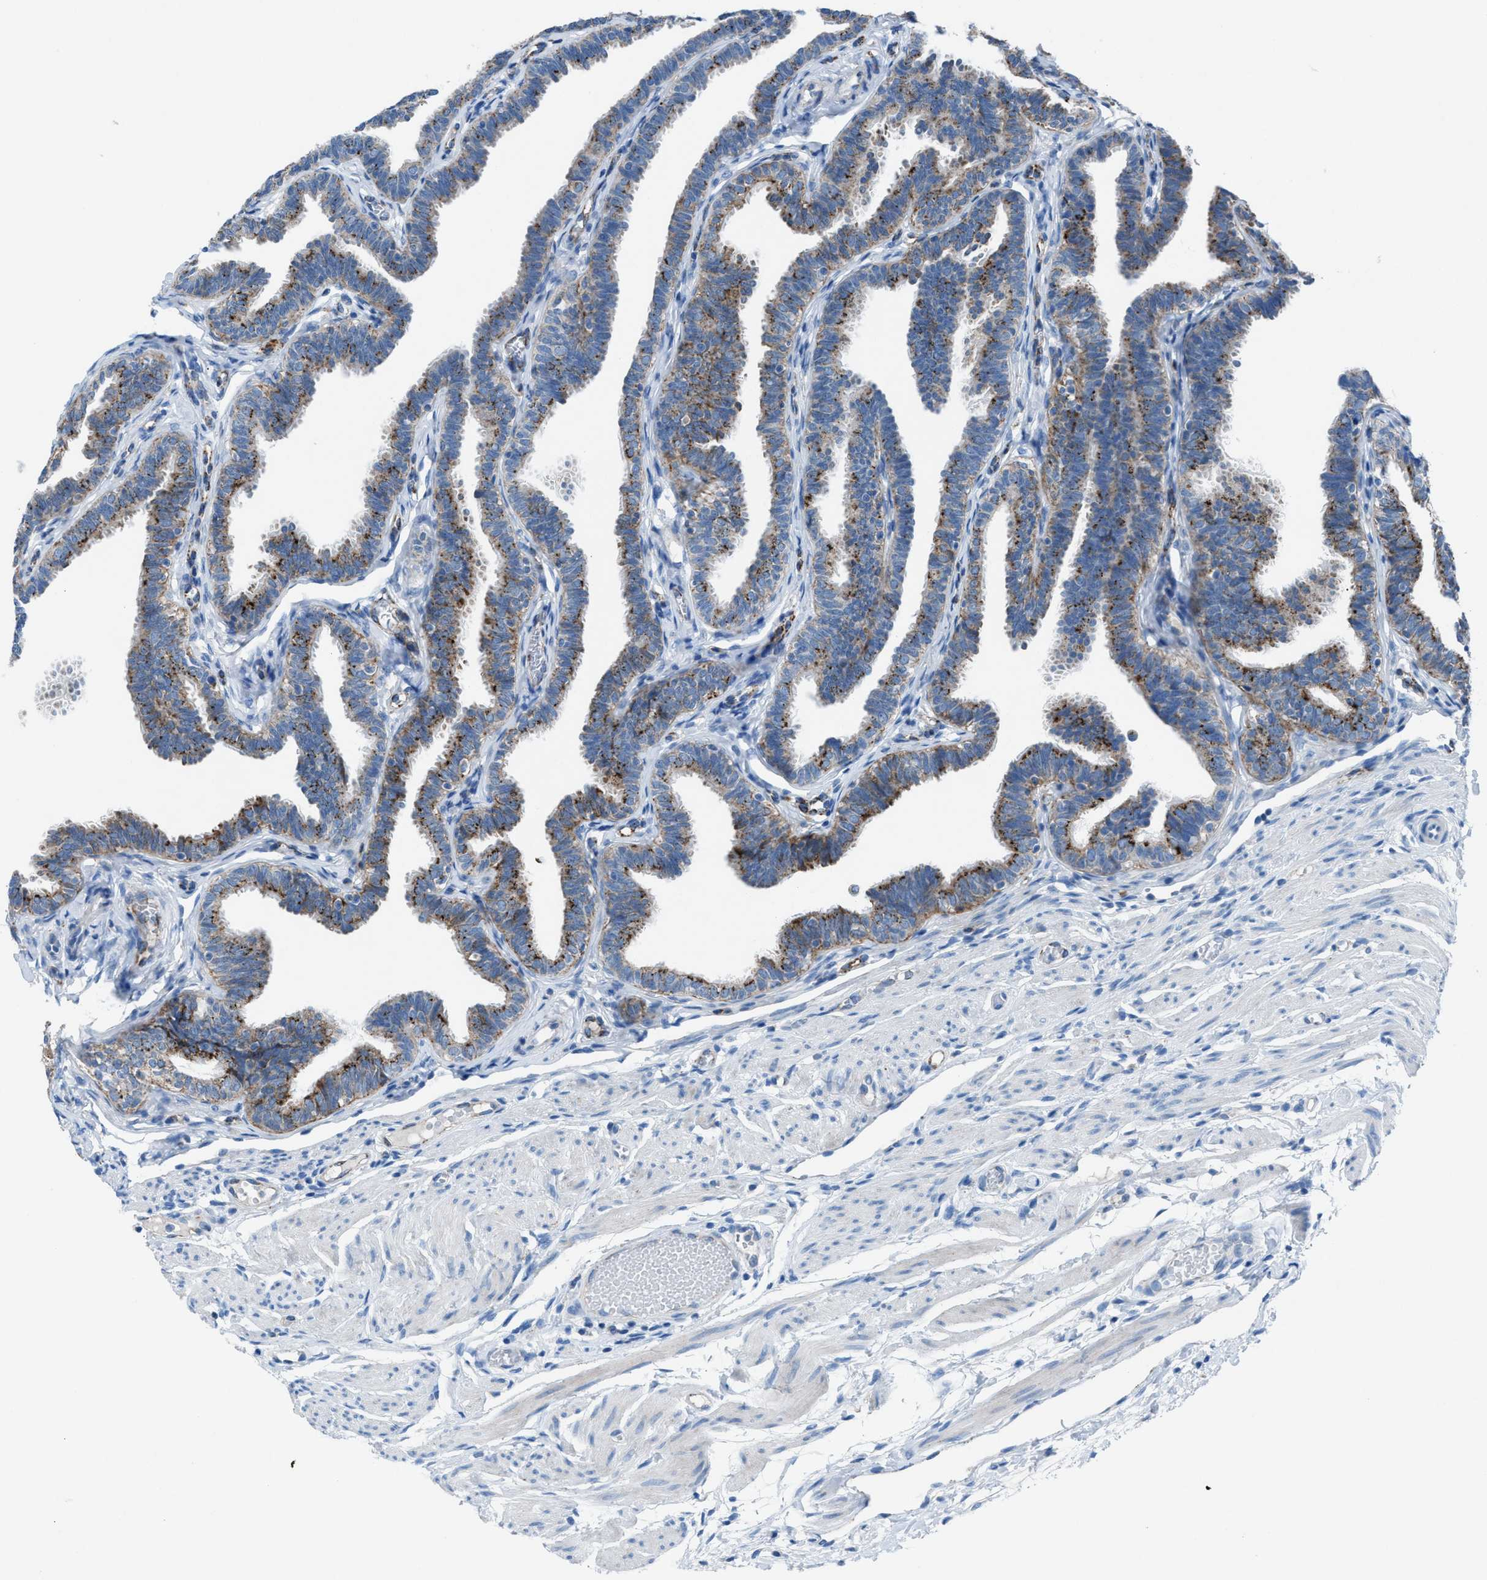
{"staining": {"intensity": "moderate", "quantity": ">75%", "location": "cytoplasmic/membranous"}, "tissue": "fallopian tube", "cell_type": "Glandular cells", "image_type": "normal", "snomed": [{"axis": "morphology", "description": "Normal tissue, NOS"}, {"axis": "topography", "description": "Fallopian tube"}, {"axis": "topography", "description": "Ovary"}], "caption": "Protein staining exhibits moderate cytoplasmic/membranous staining in about >75% of glandular cells in unremarkable fallopian tube.", "gene": "CD1B", "patient": {"sex": "female", "age": 23}}